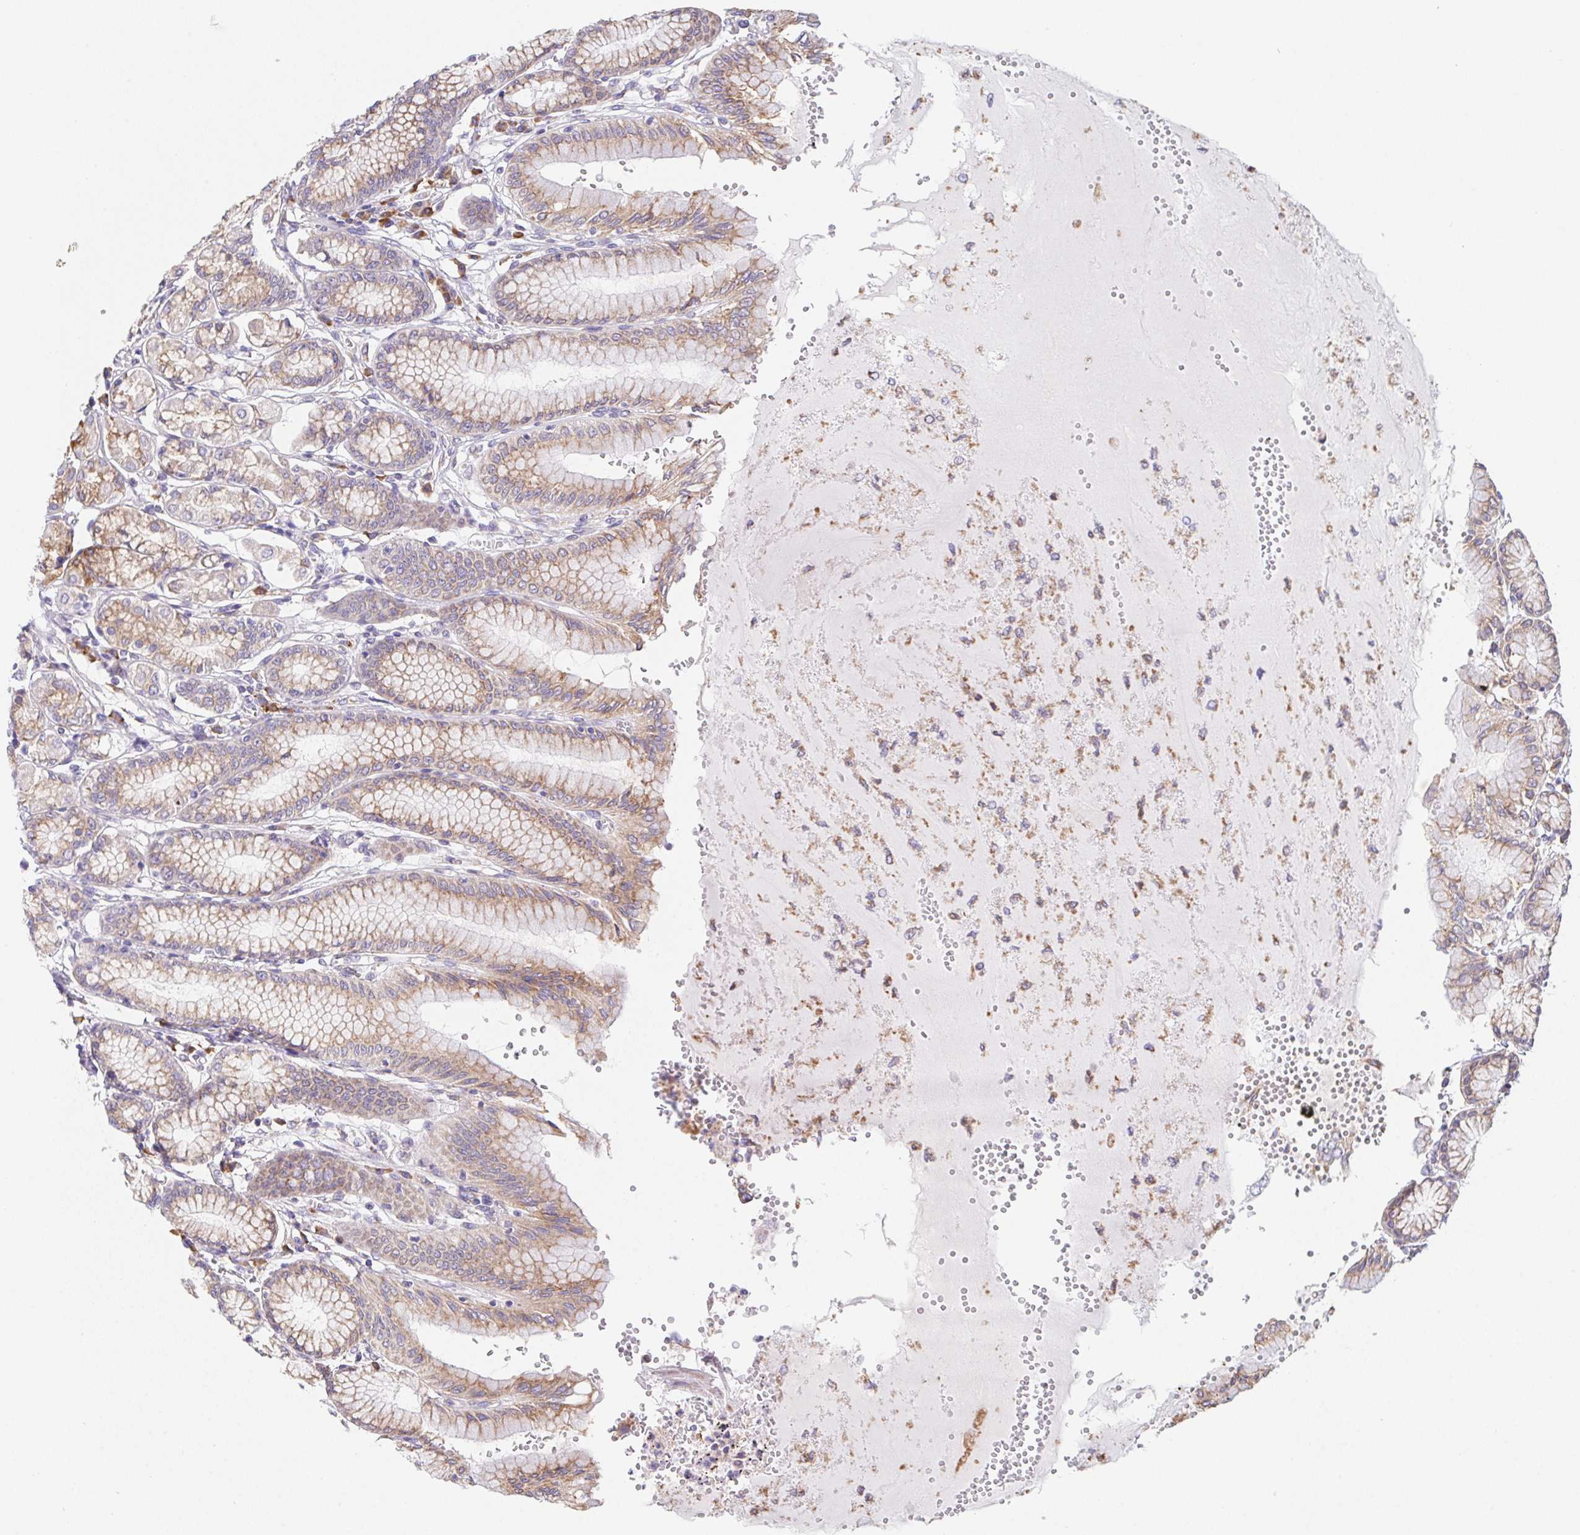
{"staining": {"intensity": "moderate", "quantity": "25%-75%", "location": "cytoplasmic/membranous"}, "tissue": "stomach", "cell_type": "Glandular cells", "image_type": "normal", "snomed": [{"axis": "morphology", "description": "Normal tissue, NOS"}, {"axis": "topography", "description": "Stomach"}, {"axis": "topography", "description": "Stomach, lower"}], "caption": "A brown stain highlights moderate cytoplasmic/membranous positivity of a protein in glandular cells of benign human stomach. The protein of interest is shown in brown color, while the nuclei are stained blue.", "gene": "ADAM8", "patient": {"sex": "male", "age": 76}}